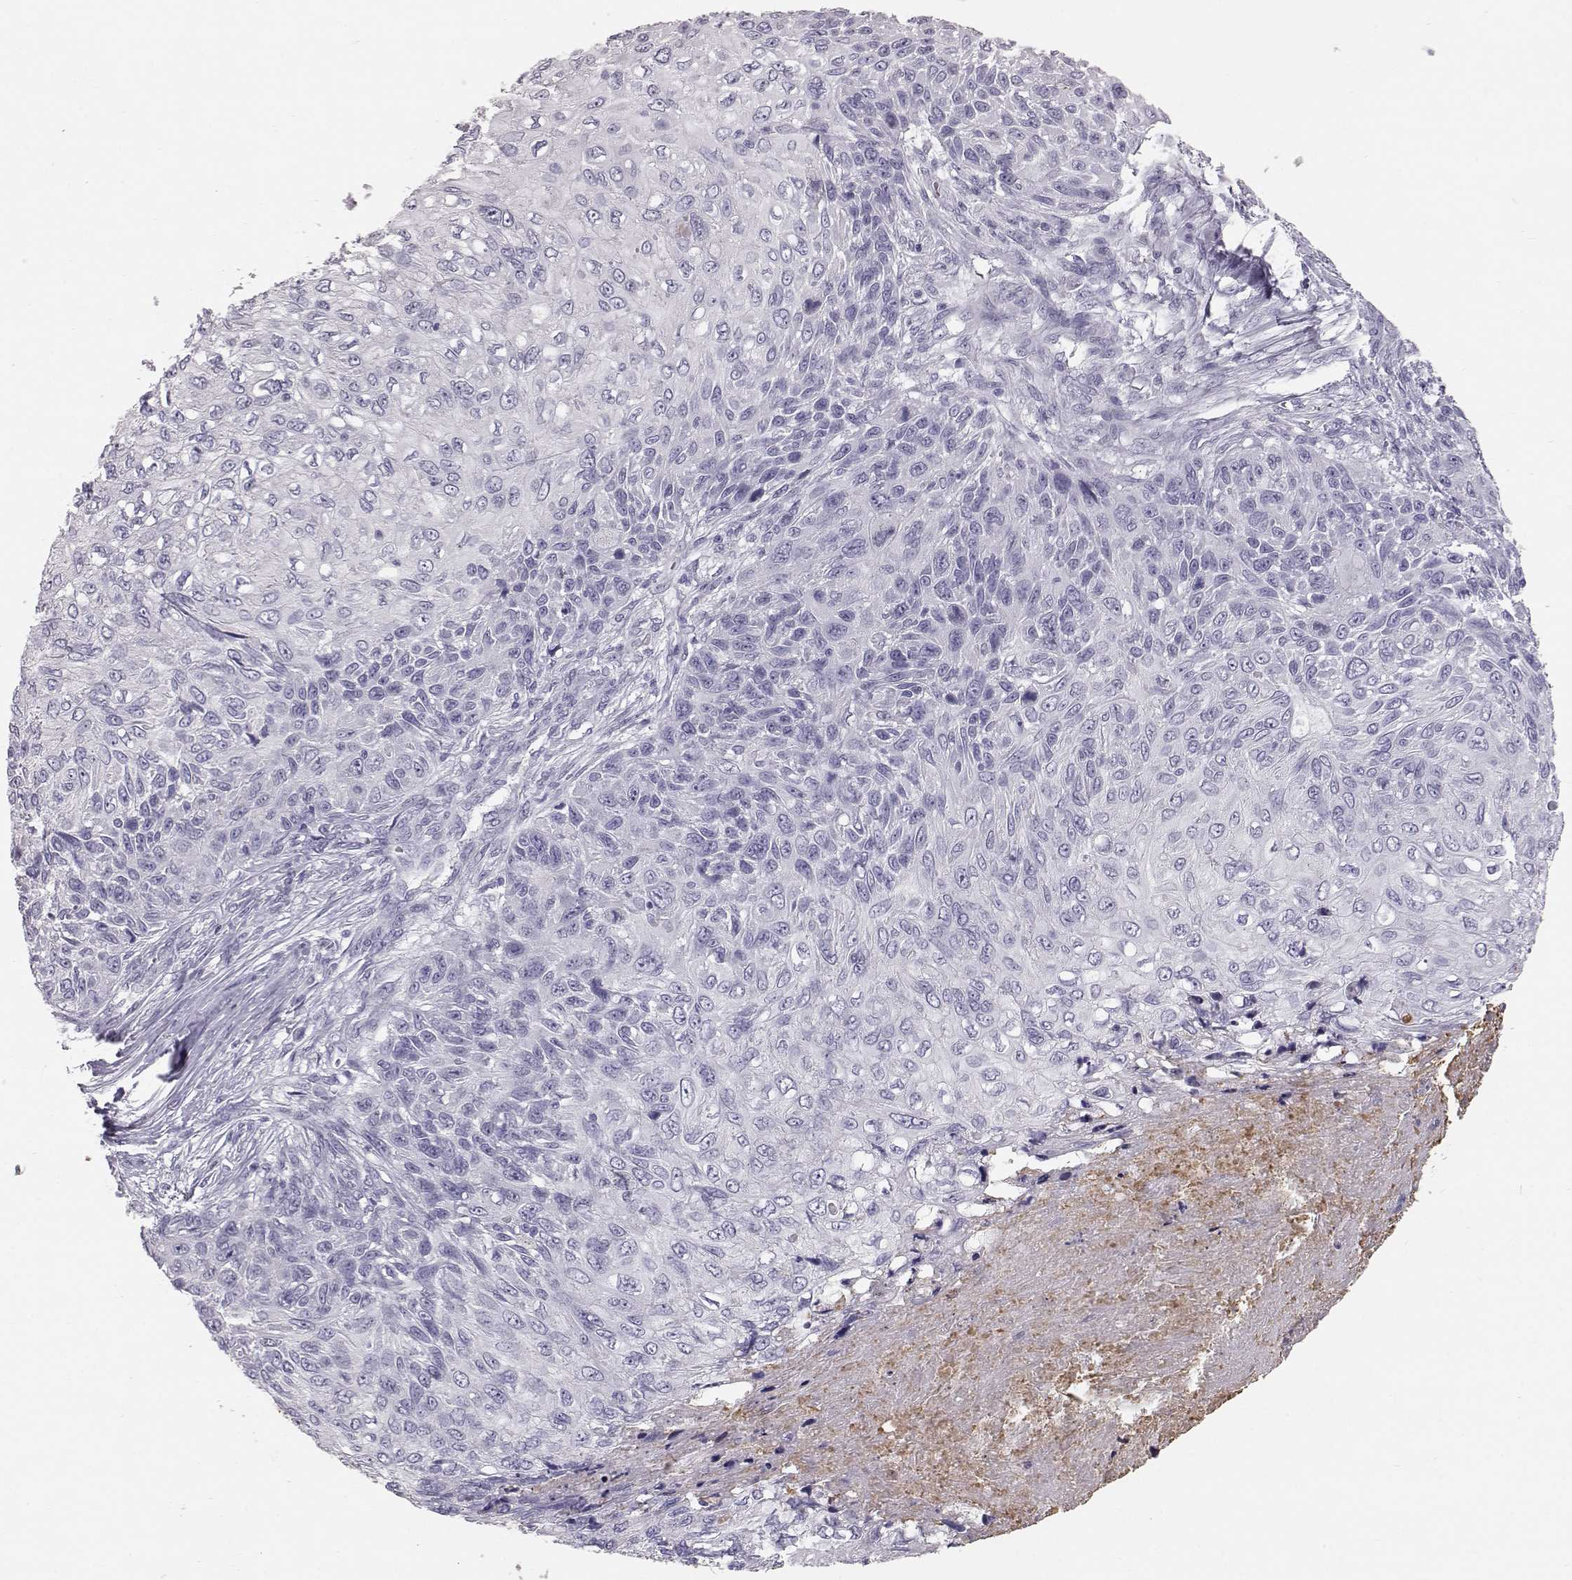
{"staining": {"intensity": "negative", "quantity": "none", "location": "none"}, "tissue": "skin cancer", "cell_type": "Tumor cells", "image_type": "cancer", "snomed": [{"axis": "morphology", "description": "Squamous cell carcinoma, NOS"}, {"axis": "topography", "description": "Skin"}], "caption": "A photomicrograph of human squamous cell carcinoma (skin) is negative for staining in tumor cells.", "gene": "KRTAP16-1", "patient": {"sex": "male", "age": 92}}